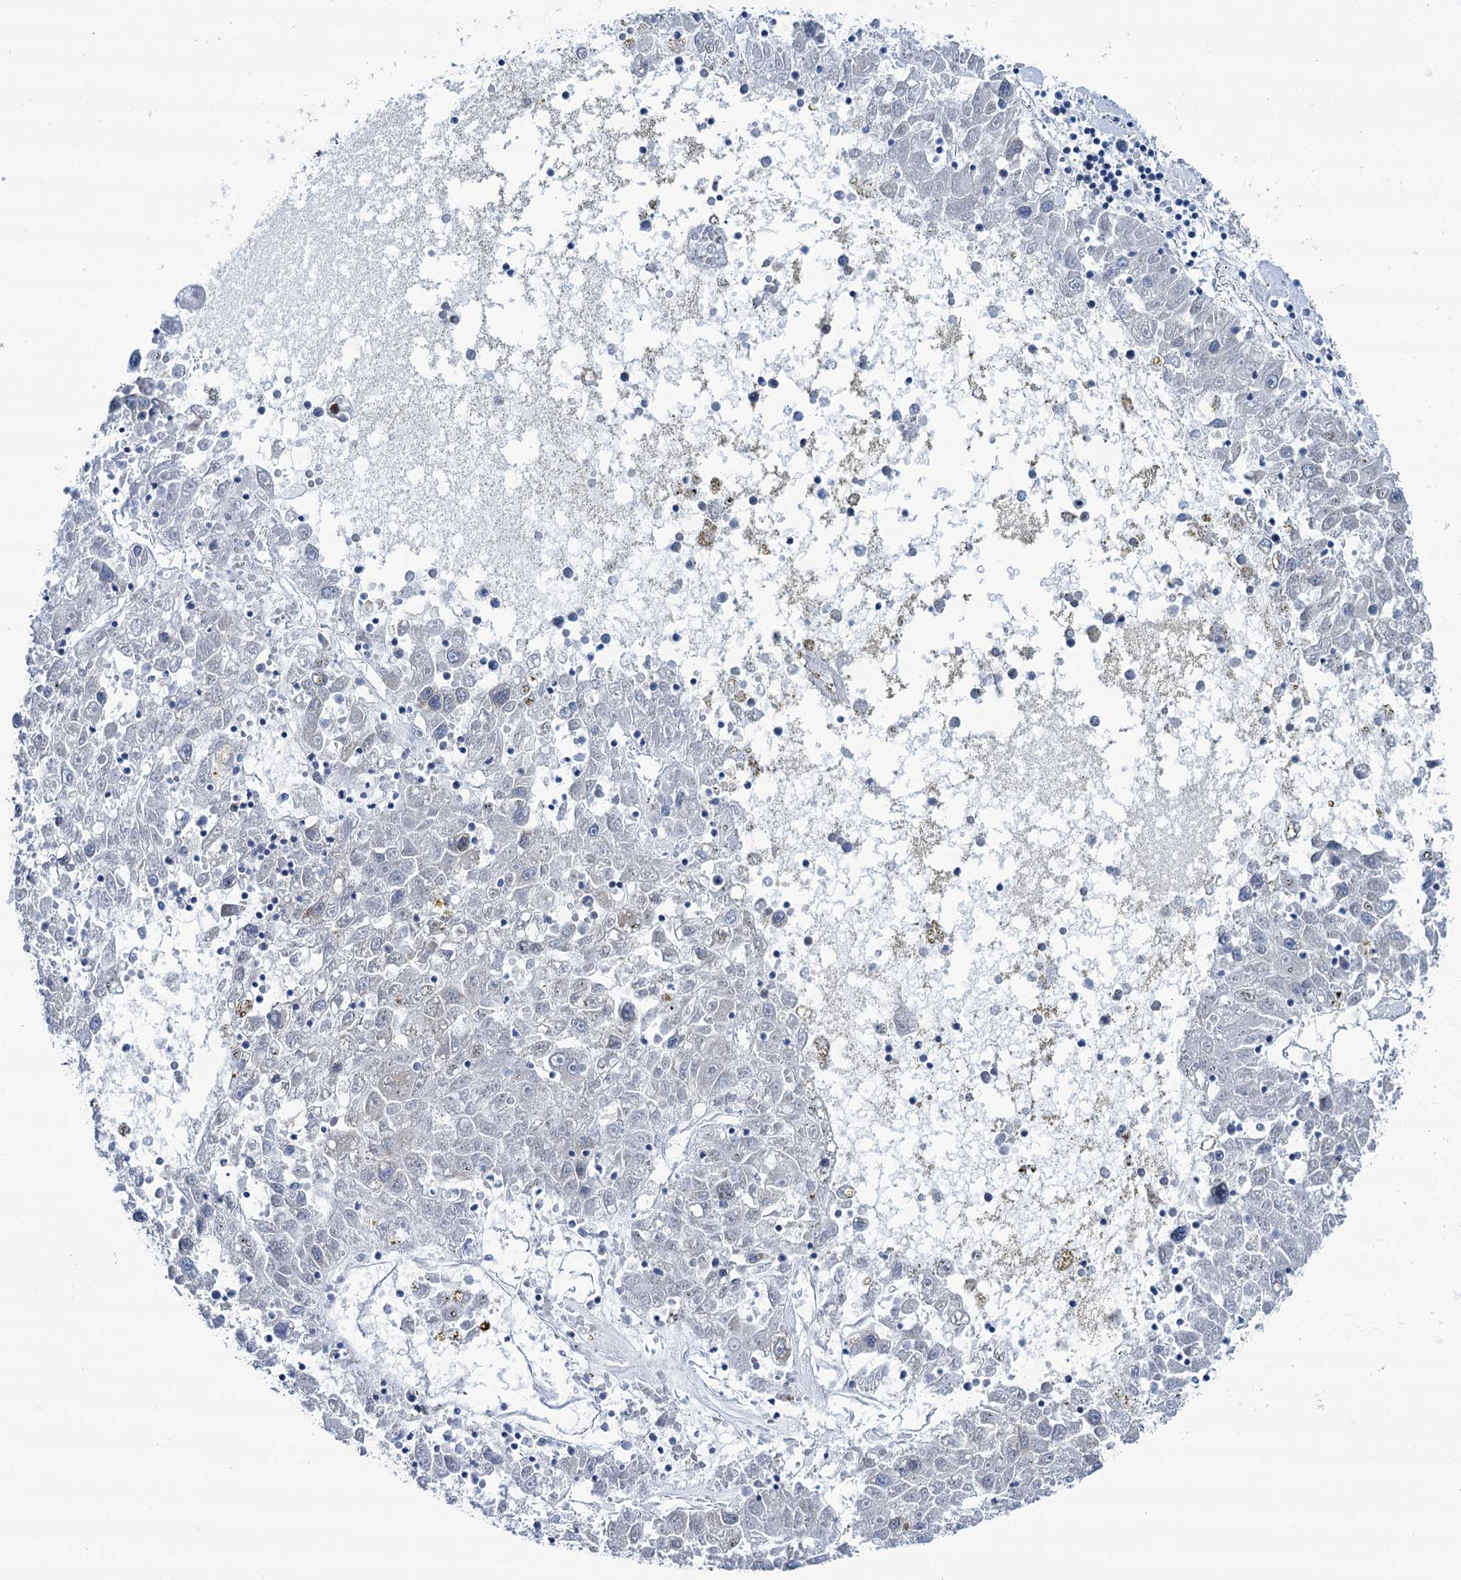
{"staining": {"intensity": "negative", "quantity": "none", "location": "none"}, "tissue": "liver cancer", "cell_type": "Tumor cells", "image_type": "cancer", "snomed": [{"axis": "morphology", "description": "Carcinoma, Hepatocellular, NOS"}, {"axis": "topography", "description": "Liver"}], "caption": "Tumor cells are negative for protein expression in human liver cancer.", "gene": "SREK1", "patient": {"sex": "male", "age": 49}}